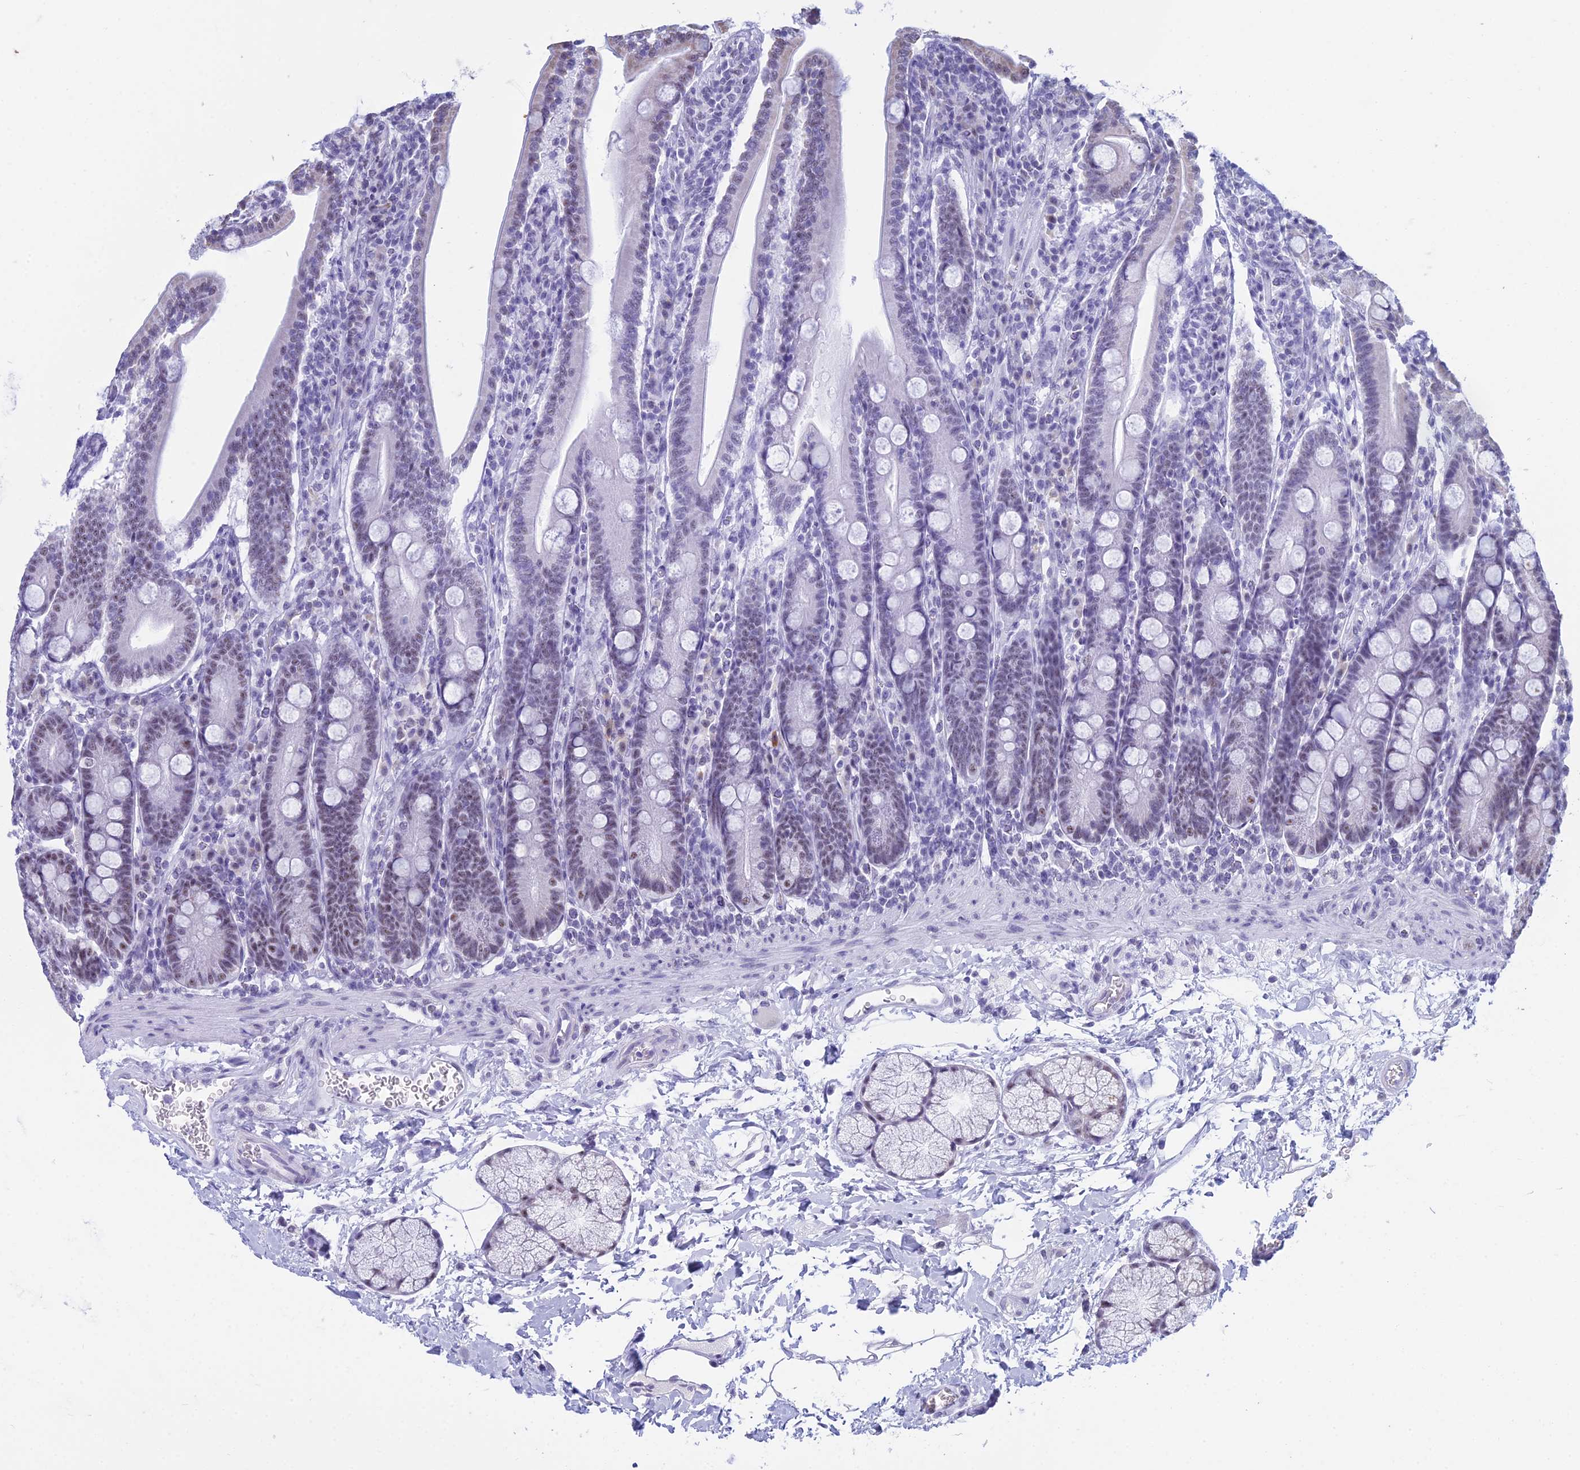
{"staining": {"intensity": "moderate", "quantity": "25%-75%", "location": "nuclear"}, "tissue": "duodenum", "cell_type": "Glandular cells", "image_type": "normal", "snomed": [{"axis": "morphology", "description": "Normal tissue, NOS"}, {"axis": "topography", "description": "Duodenum"}], "caption": "Immunohistochemistry (IHC) of unremarkable duodenum shows medium levels of moderate nuclear expression in approximately 25%-75% of glandular cells. Using DAB (brown) and hematoxylin (blue) stains, captured at high magnification using brightfield microscopy.", "gene": "KLF14", "patient": {"sex": "male", "age": 35}}